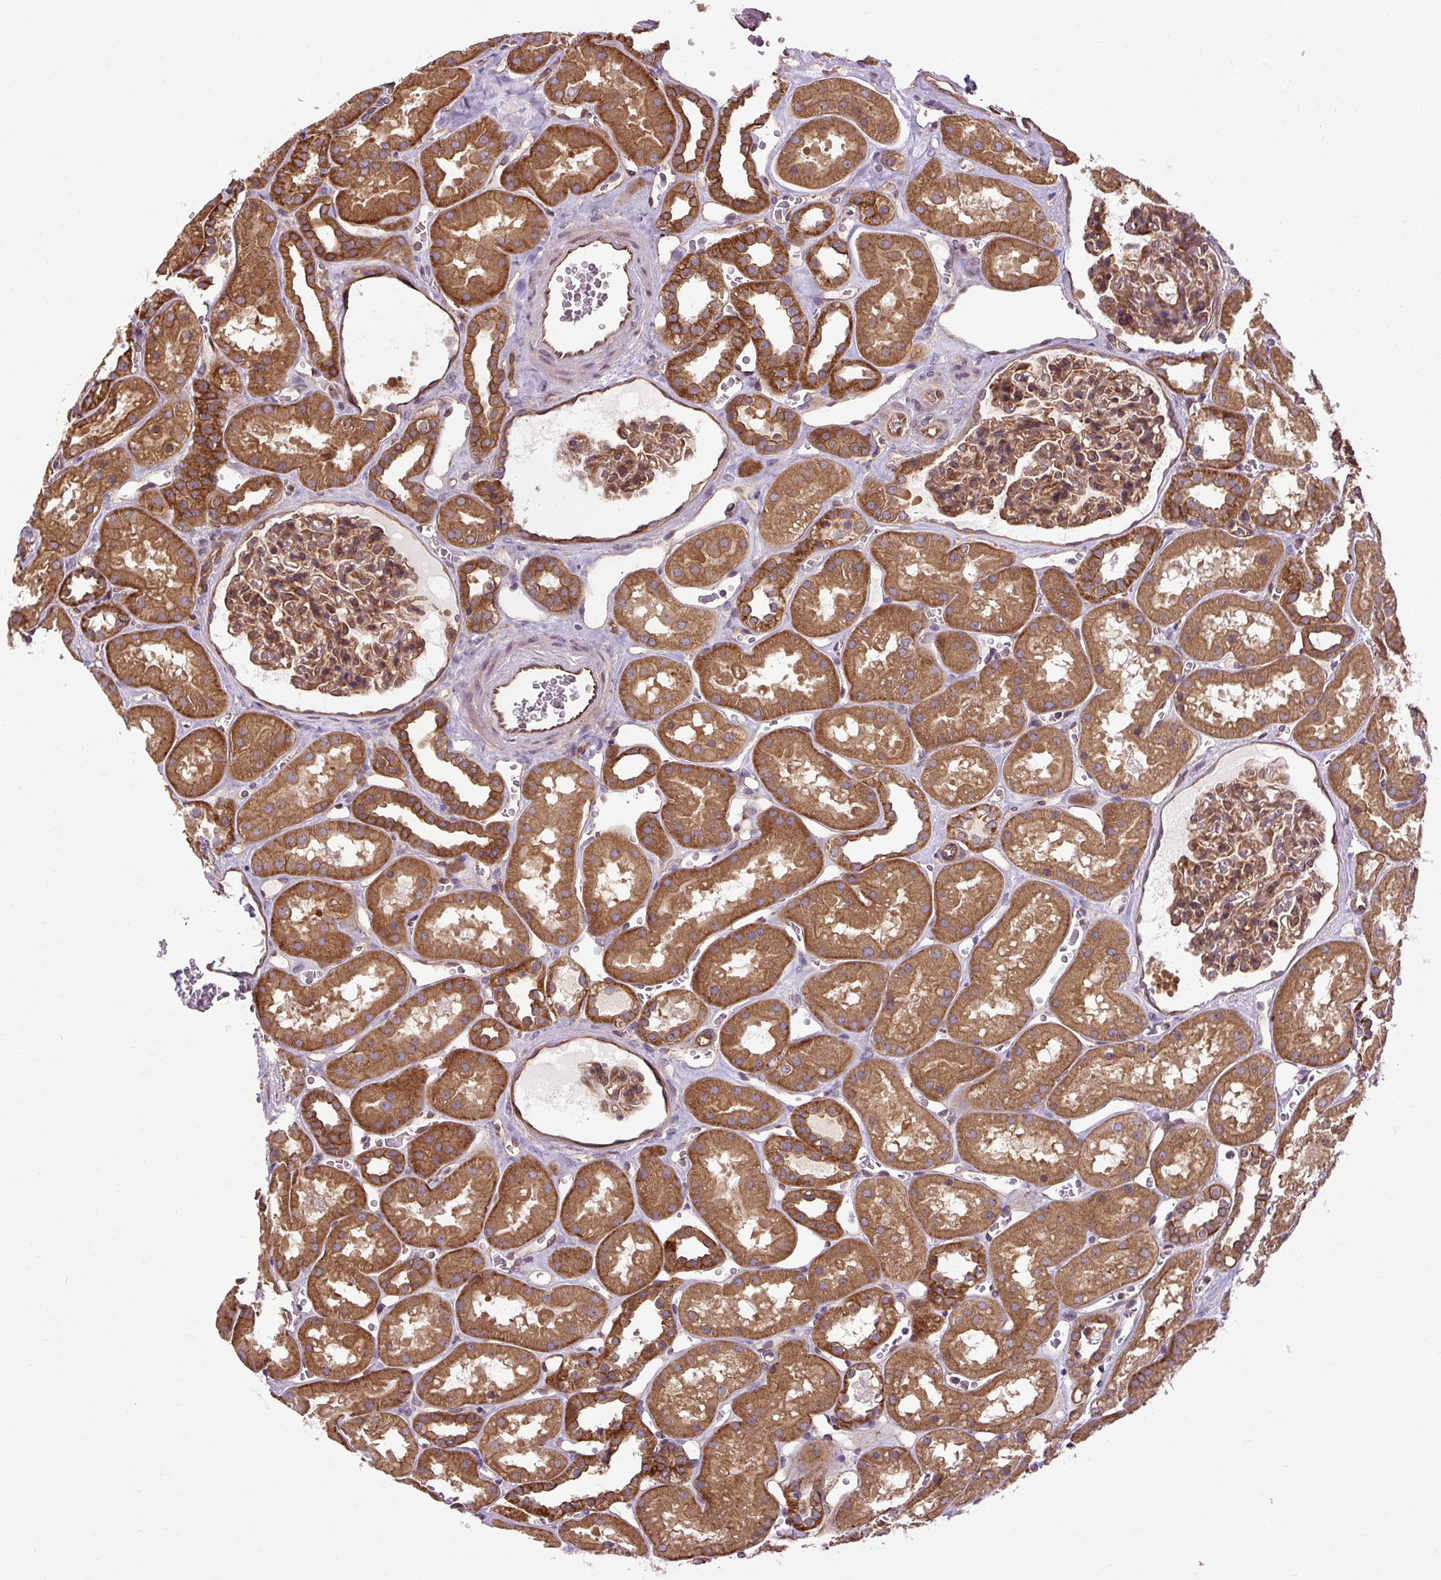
{"staining": {"intensity": "moderate", "quantity": ">75%", "location": "cytoplasmic/membranous"}, "tissue": "kidney", "cell_type": "Cells in glomeruli", "image_type": "normal", "snomed": [{"axis": "morphology", "description": "Normal tissue, NOS"}, {"axis": "topography", "description": "Kidney"}], "caption": "Immunohistochemical staining of normal human kidney shows moderate cytoplasmic/membranous protein positivity in about >75% of cells in glomeruli. (Brightfield microscopy of DAB IHC at high magnification).", "gene": "CCDC93", "patient": {"sex": "female", "age": 41}}